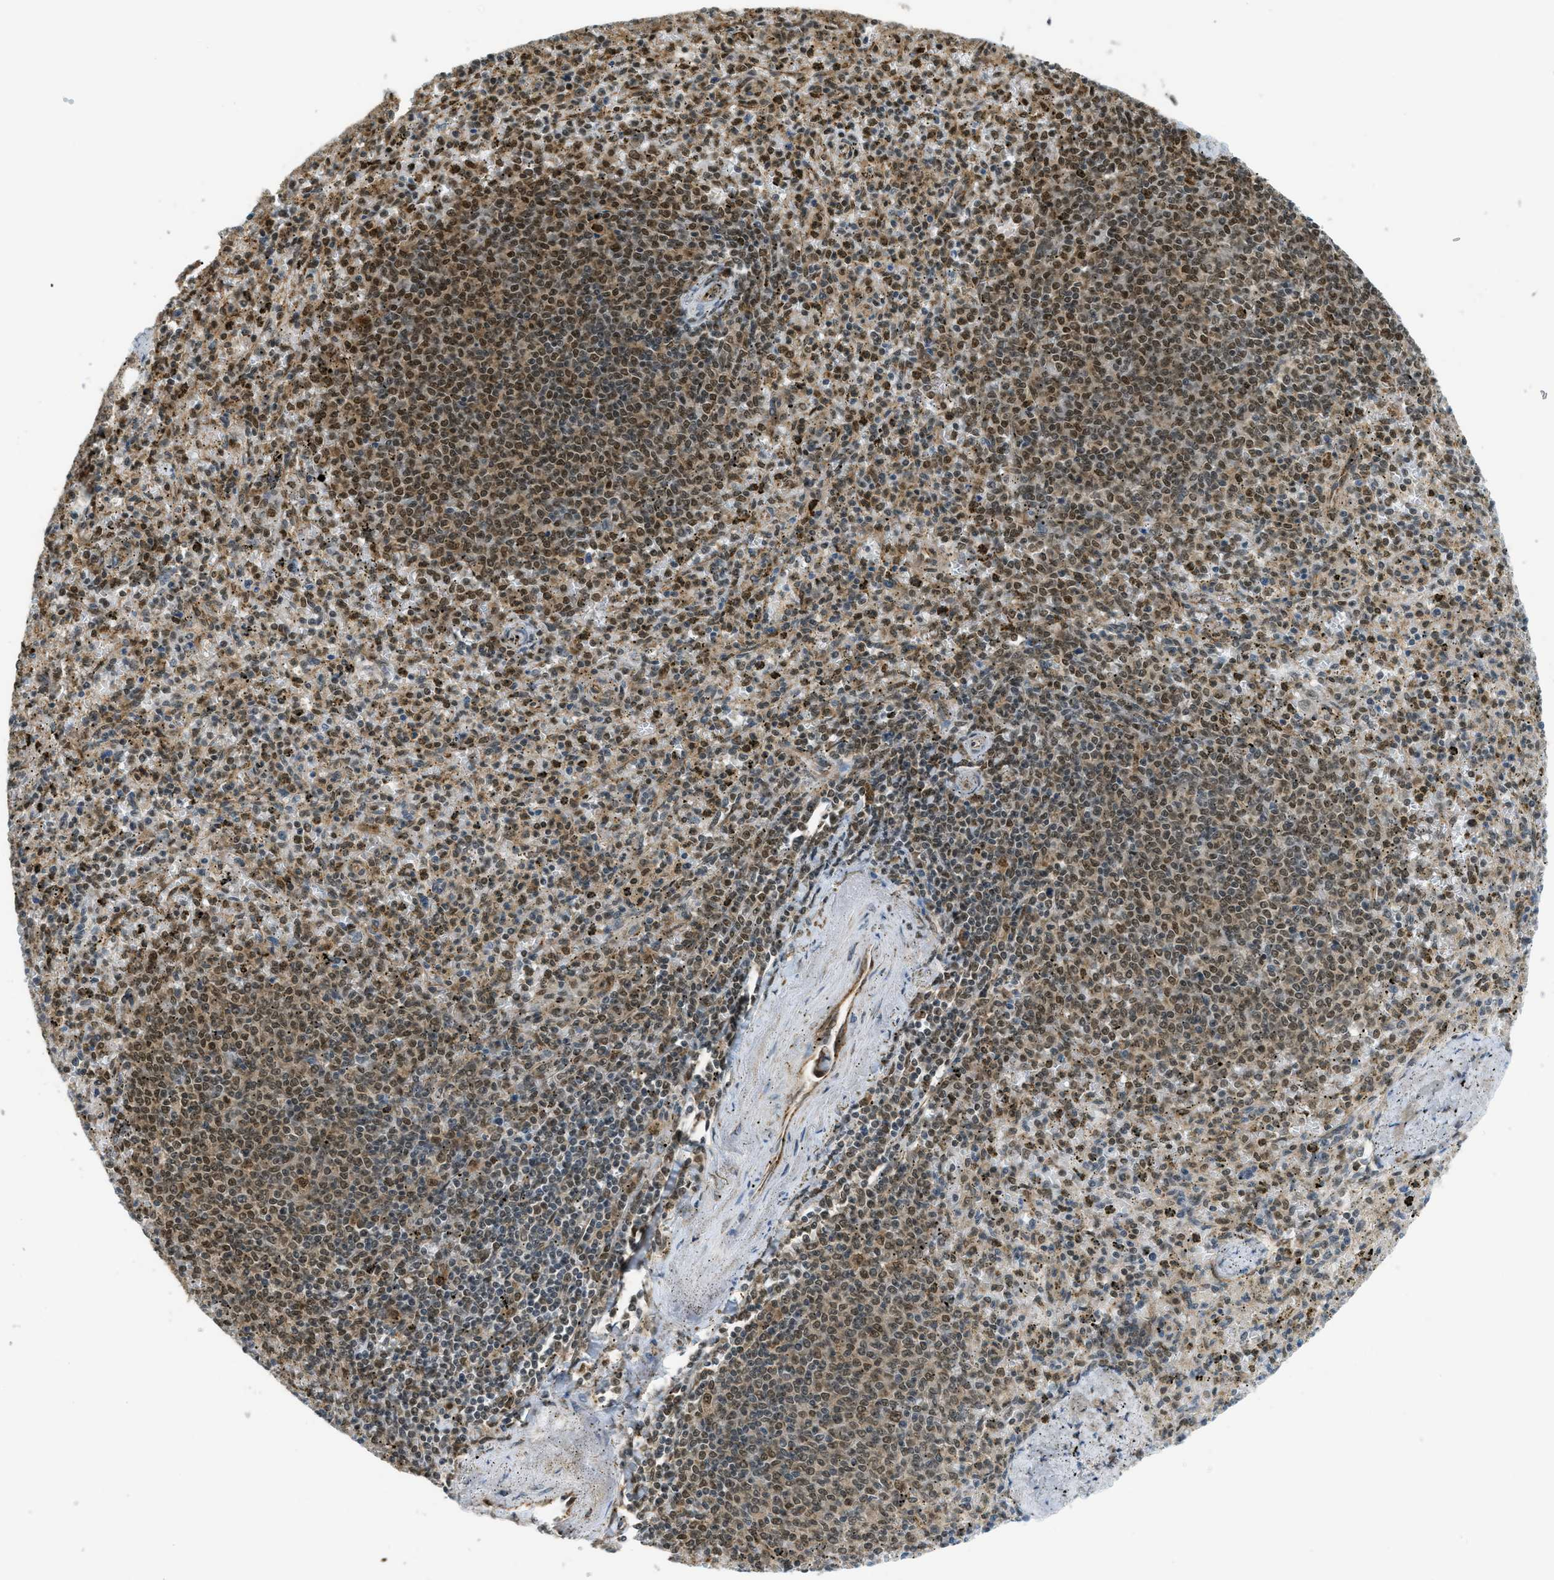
{"staining": {"intensity": "moderate", "quantity": "25%-75%", "location": "nuclear"}, "tissue": "spleen", "cell_type": "Cells in red pulp", "image_type": "normal", "snomed": [{"axis": "morphology", "description": "Normal tissue, NOS"}, {"axis": "topography", "description": "Spleen"}], "caption": "Immunohistochemical staining of normal human spleen exhibits medium levels of moderate nuclear staining in approximately 25%-75% of cells in red pulp. (brown staining indicates protein expression, while blue staining denotes nuclei).", "gene": "TNPO1", "patient": {"sex": "male", "age": 72}}